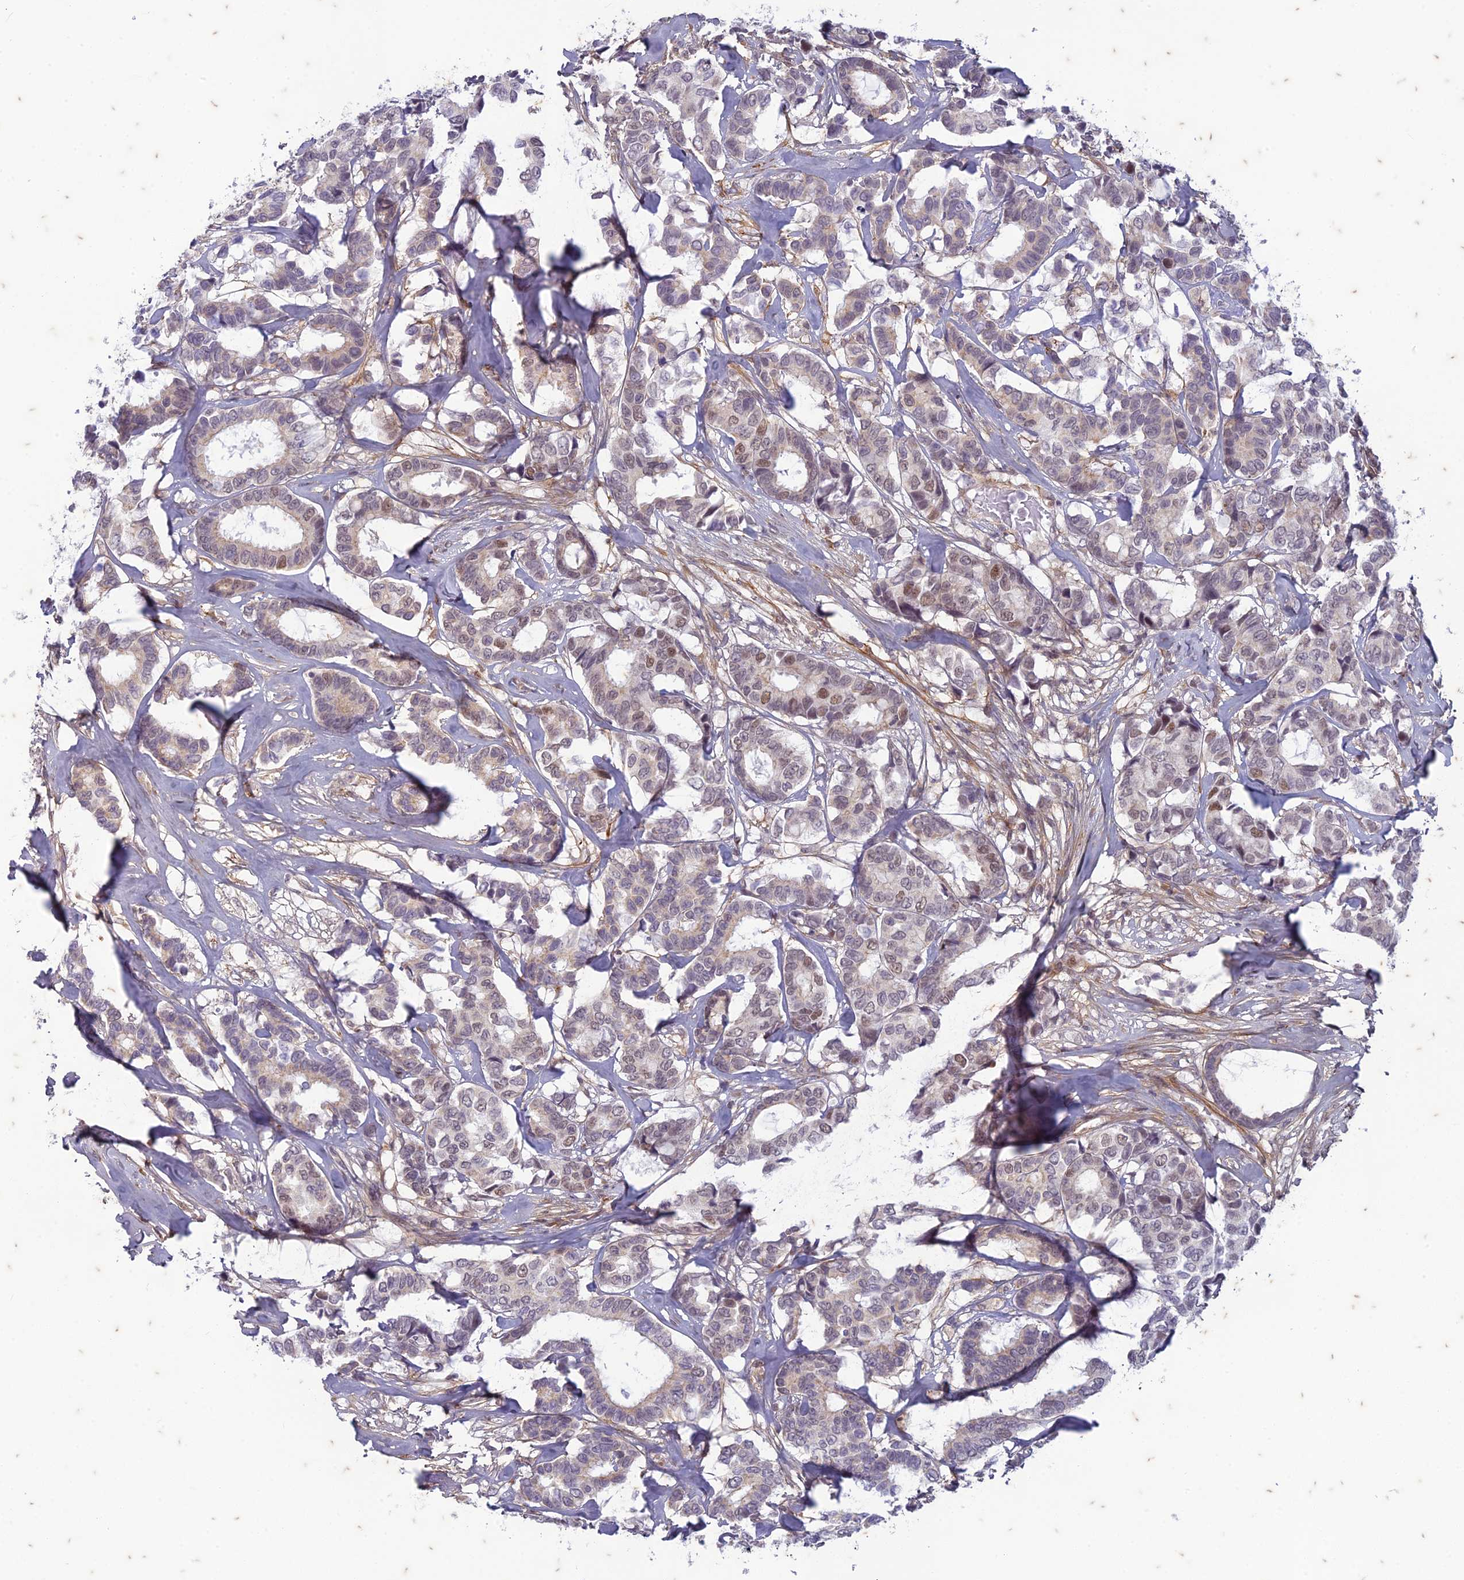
{"staining": {"intensity": "moderate", "quantity": "<25%", "location": "nuclear"}, "tissue": "breast cancer", "cell_type": "Tumor cells", "image_type": "cancer", "snomed": [{"axis": "morphology", "description": "Duct carcinoma"}, {"axis": "topography", "description": "Breast"}], "caption": "Tumor cells exhibit low levels of moderate nuclear positivity in approximately <25% of cells in breast infiltrating ductal carcinoma.", "gene": "PABPN1L", "patient": {"sex": "female", "age": 87}}